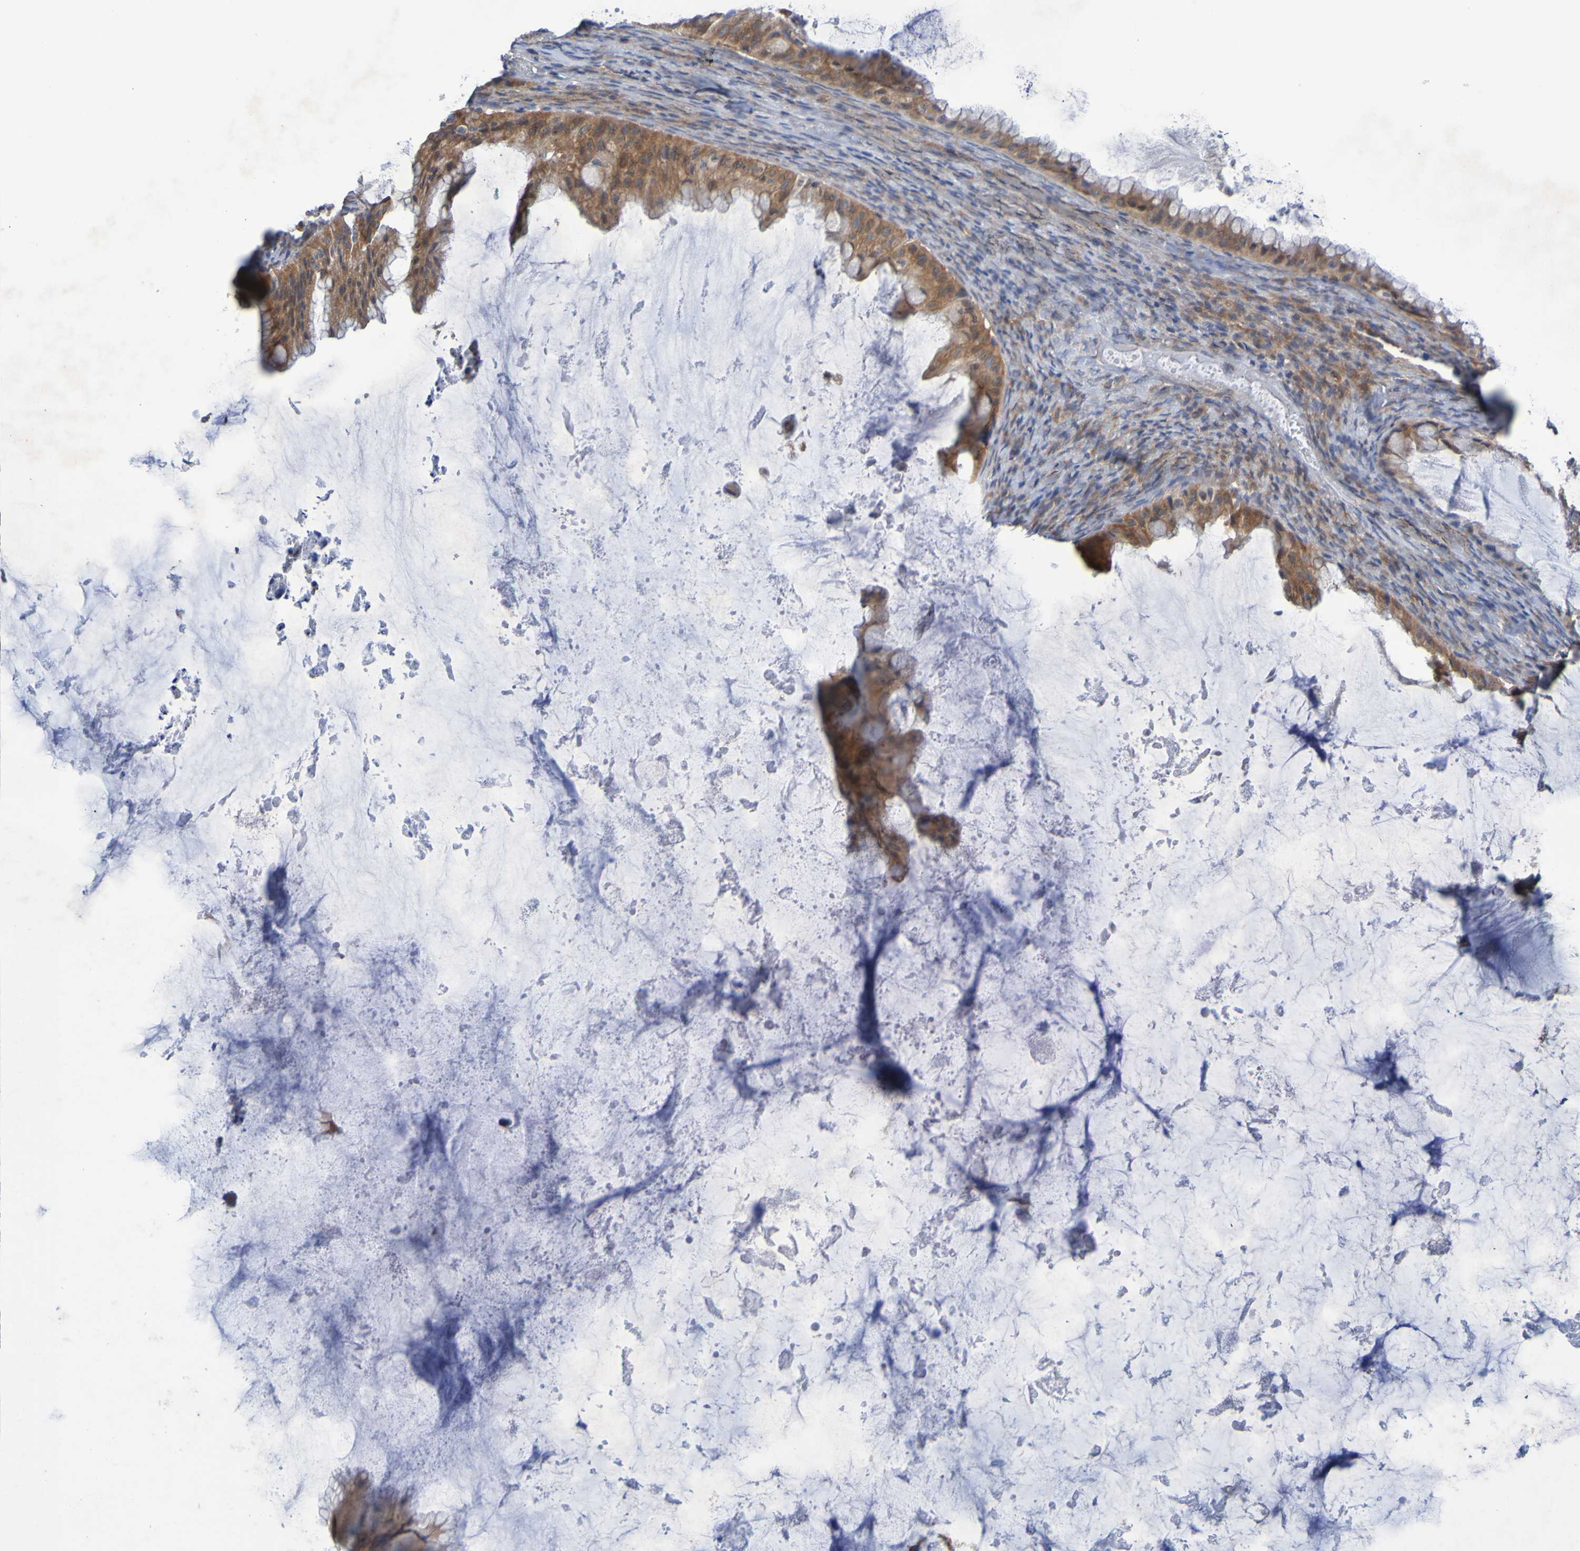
{"staining": {"intensity": "moderate", "quantity": ">75%", "location": "cytoplasmic/membranous"}, "tissue": "ovarian cancer", "cell_type": "Tumor cells", "image_type": "cancer", "snomed": [{"axis": "morphology", "description": "Cystadenocarcinoma, mucinous, NOS"}, {"axis": "topography", "description": "Ovary"}], "caption": "IHC (DAB (3,3'-diaminobenzidine)) staining of ovarian cancer (mucinous cystadenocarcinoma) shows moderate cytoplasmic/membranous protein staining in about >75% of tumor cells.", "gene": "SDK1", "patient": {"sex": "female", "age": 61}}